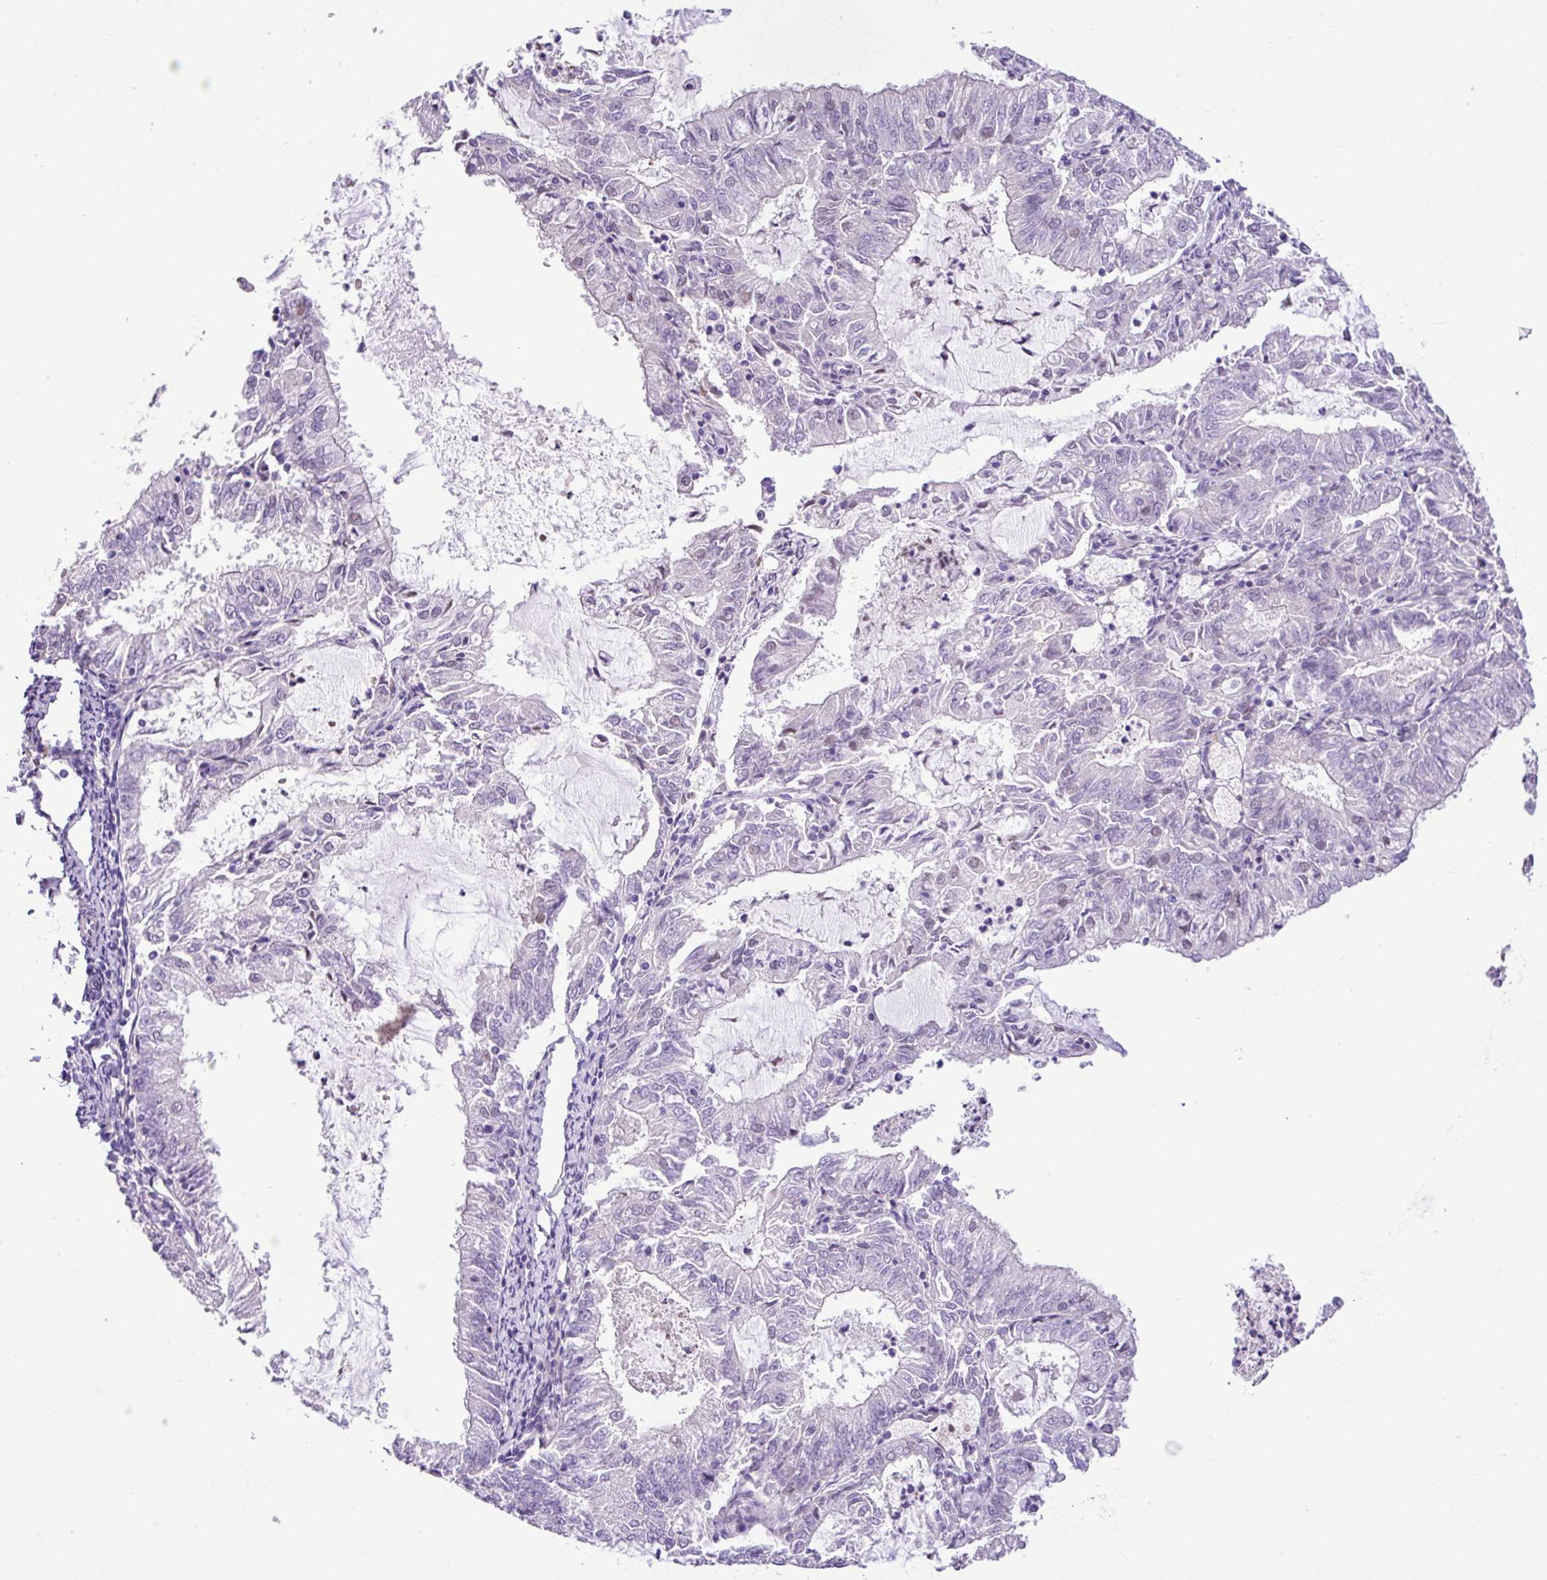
{"staining": {"intensity": "negative", "quantity": "none", "location": "none"}, "tissue": "endometrial cancer", "cell_type": "Tumor cells", "image_type": "cancer", "snomed": [{"axis": "morphology", "description": "Adenocarcinoma, NOS"}, {"axis": "topography", "description": "Endometrium"}], "caption": "DAB immunohistochemical staining of human adenocarcinoma (endometrial) displays no significant expression in tumor cells.", "gene": "YLPM1", "patient": {"sex": "female", "age": 57}}